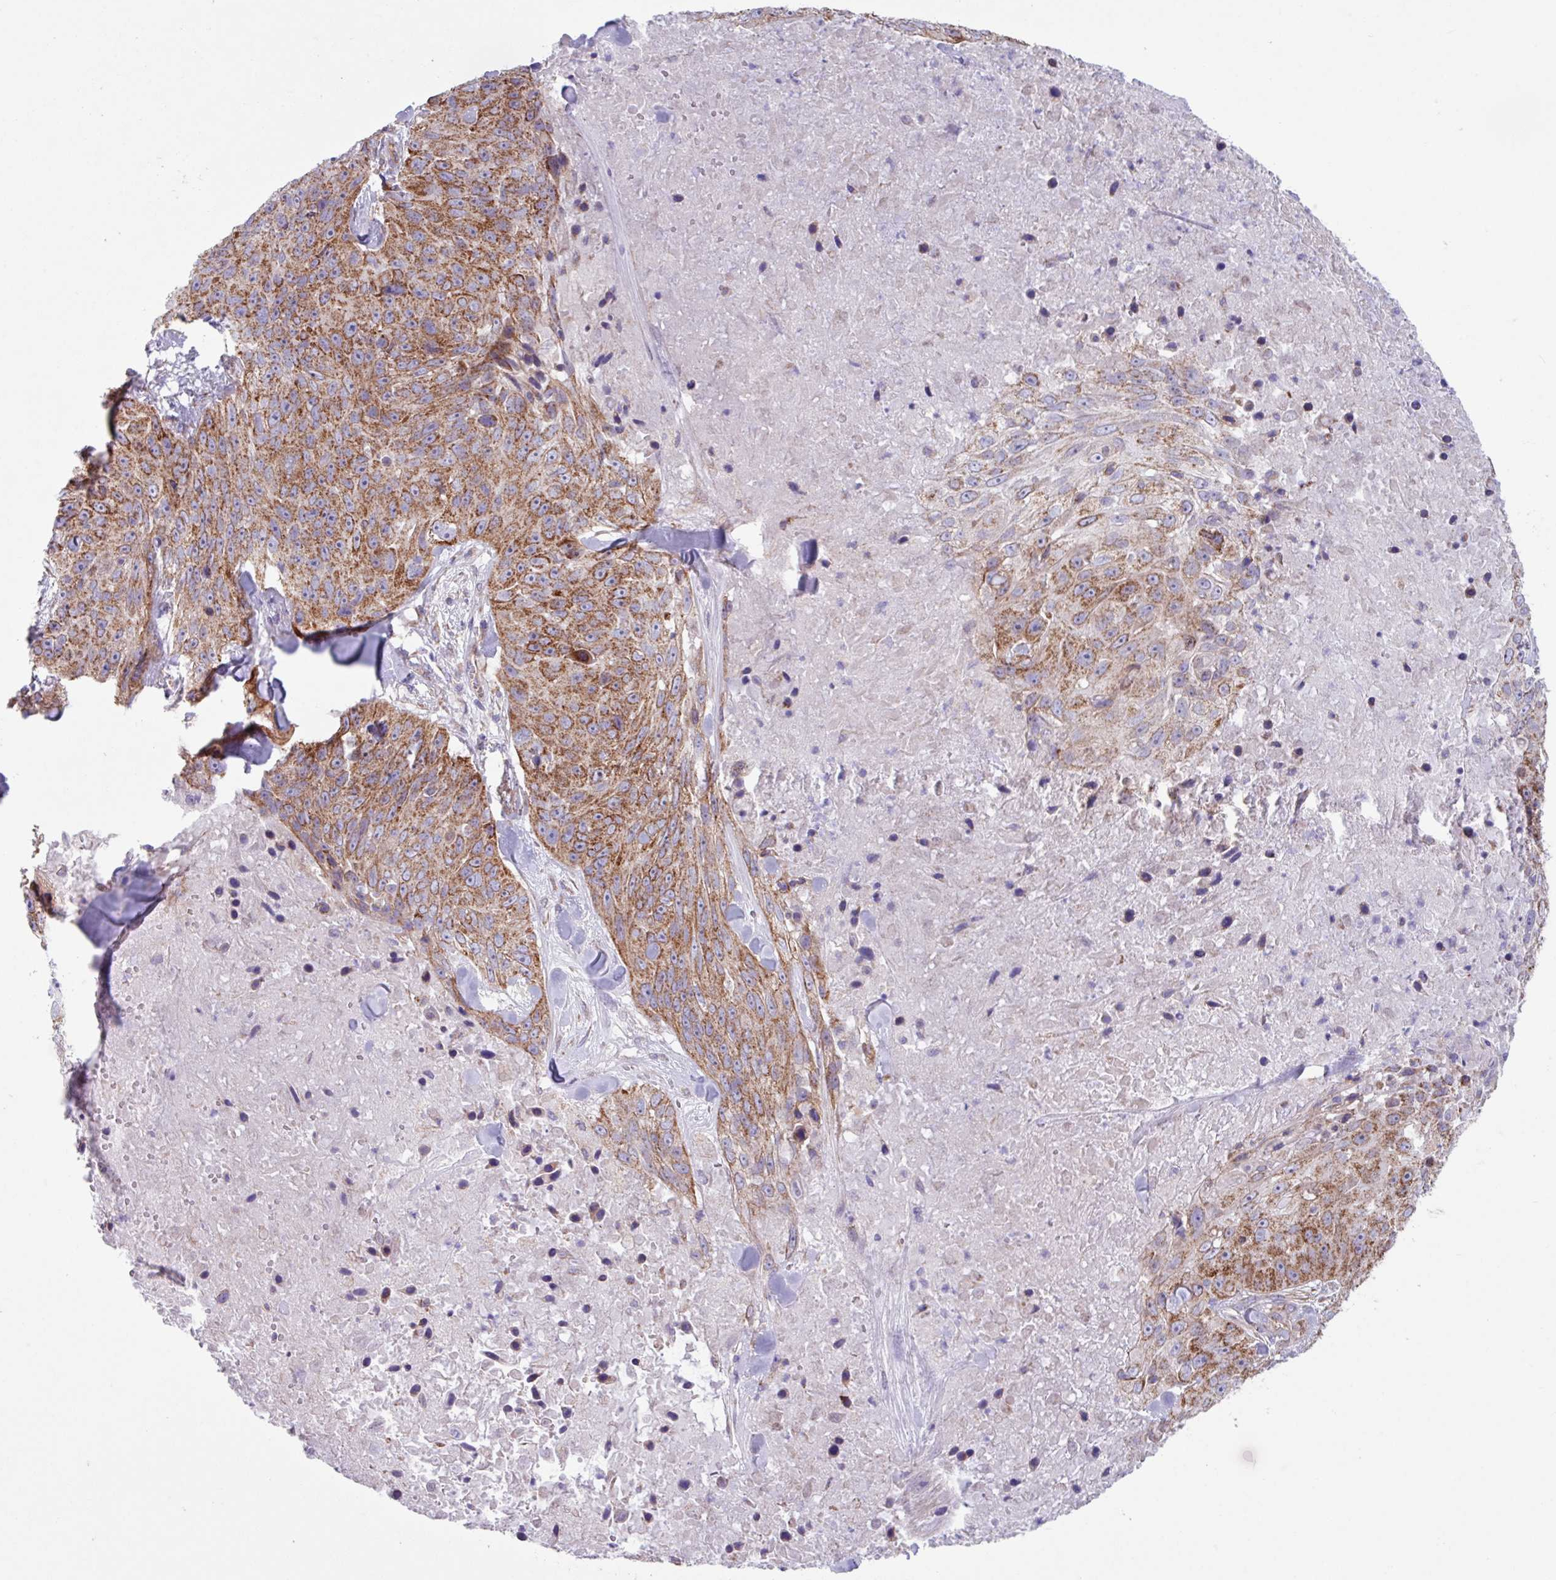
{"staining": {"intensity": "moderate", "quantity": ">75%", "location": "cytoplasmic/membranous"}, "tissue": "skin cancer", "cell_type": "Tumor cells", "image_type": "cancer", "snomed": [{"axis": "morphology", "description": "Squamous cell carcinoma, NOS"}, {"axis": "topography", "description": "Skin"}], "caption": "There is medium levels of moderate cytoplasmic/membranous staining in tumor cells of squamous cell carcinoma (skin), as demonstrated by immunohistochemical staining (brown color).", "gene": "OTULIN", "patient": {"sex": "female", "age": 87}}